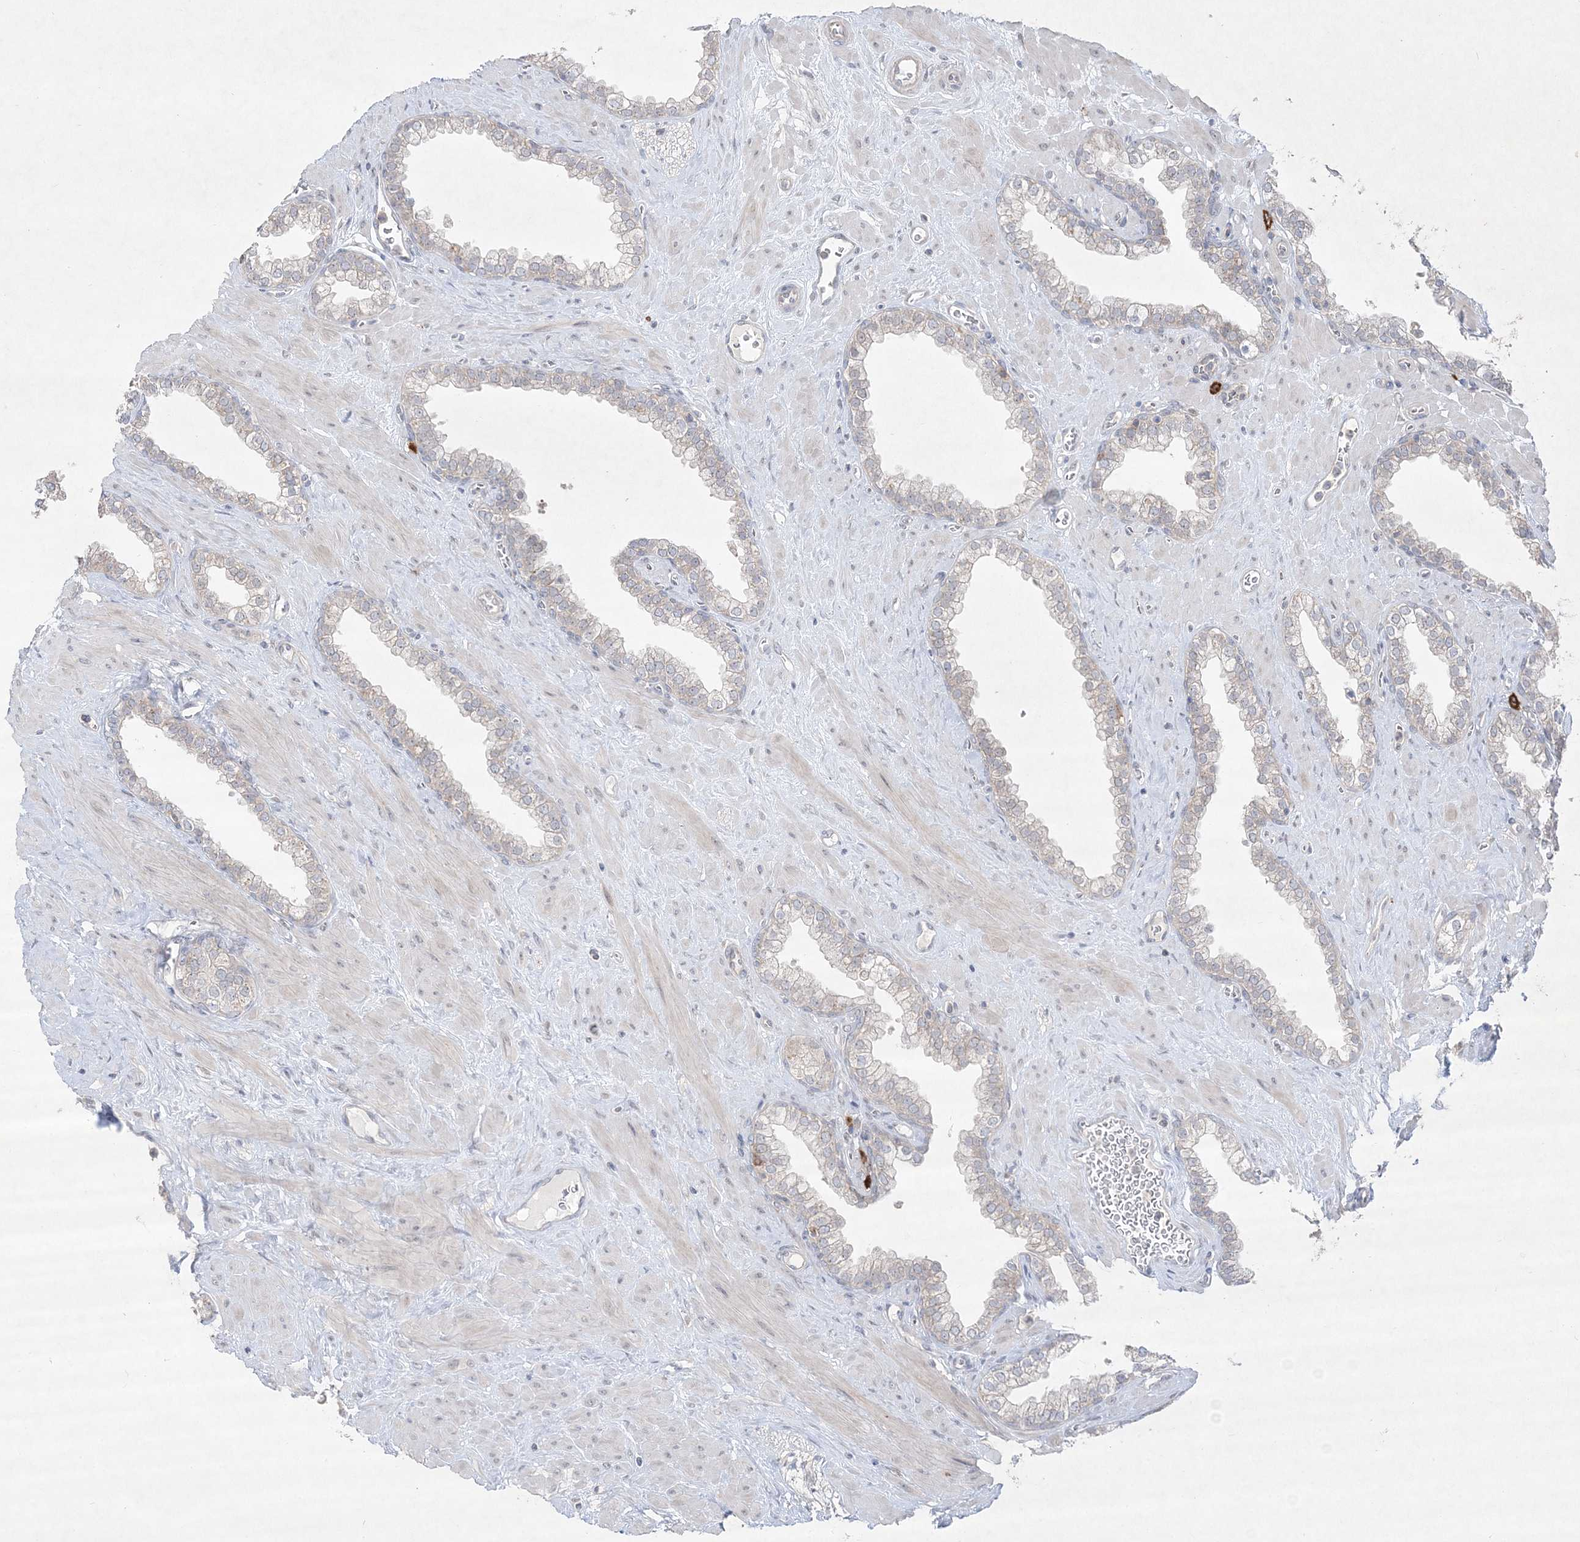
{"staining": {"intensity": "negative", "quantity": "none", "location": "none"}, "tissue": "prostate", "cell_type": "Glandular cells", "image_type": "normal", "snomed": [{"axis": "morphology", "description": "Normal tissue, NOS"}, {"axis": "morphology", "description": "Urothelial carcinoma, Low grade"}, {"axis": "topography", "description": "Urinary bladder"}, {"axis": "topography", "description": "Prostate"}], "caption": "Human prostate stained for a protein using IHC displays no staining in glandular cells.", "gene": "CLNK", "patient": {"sex": "male", "age": 60}}